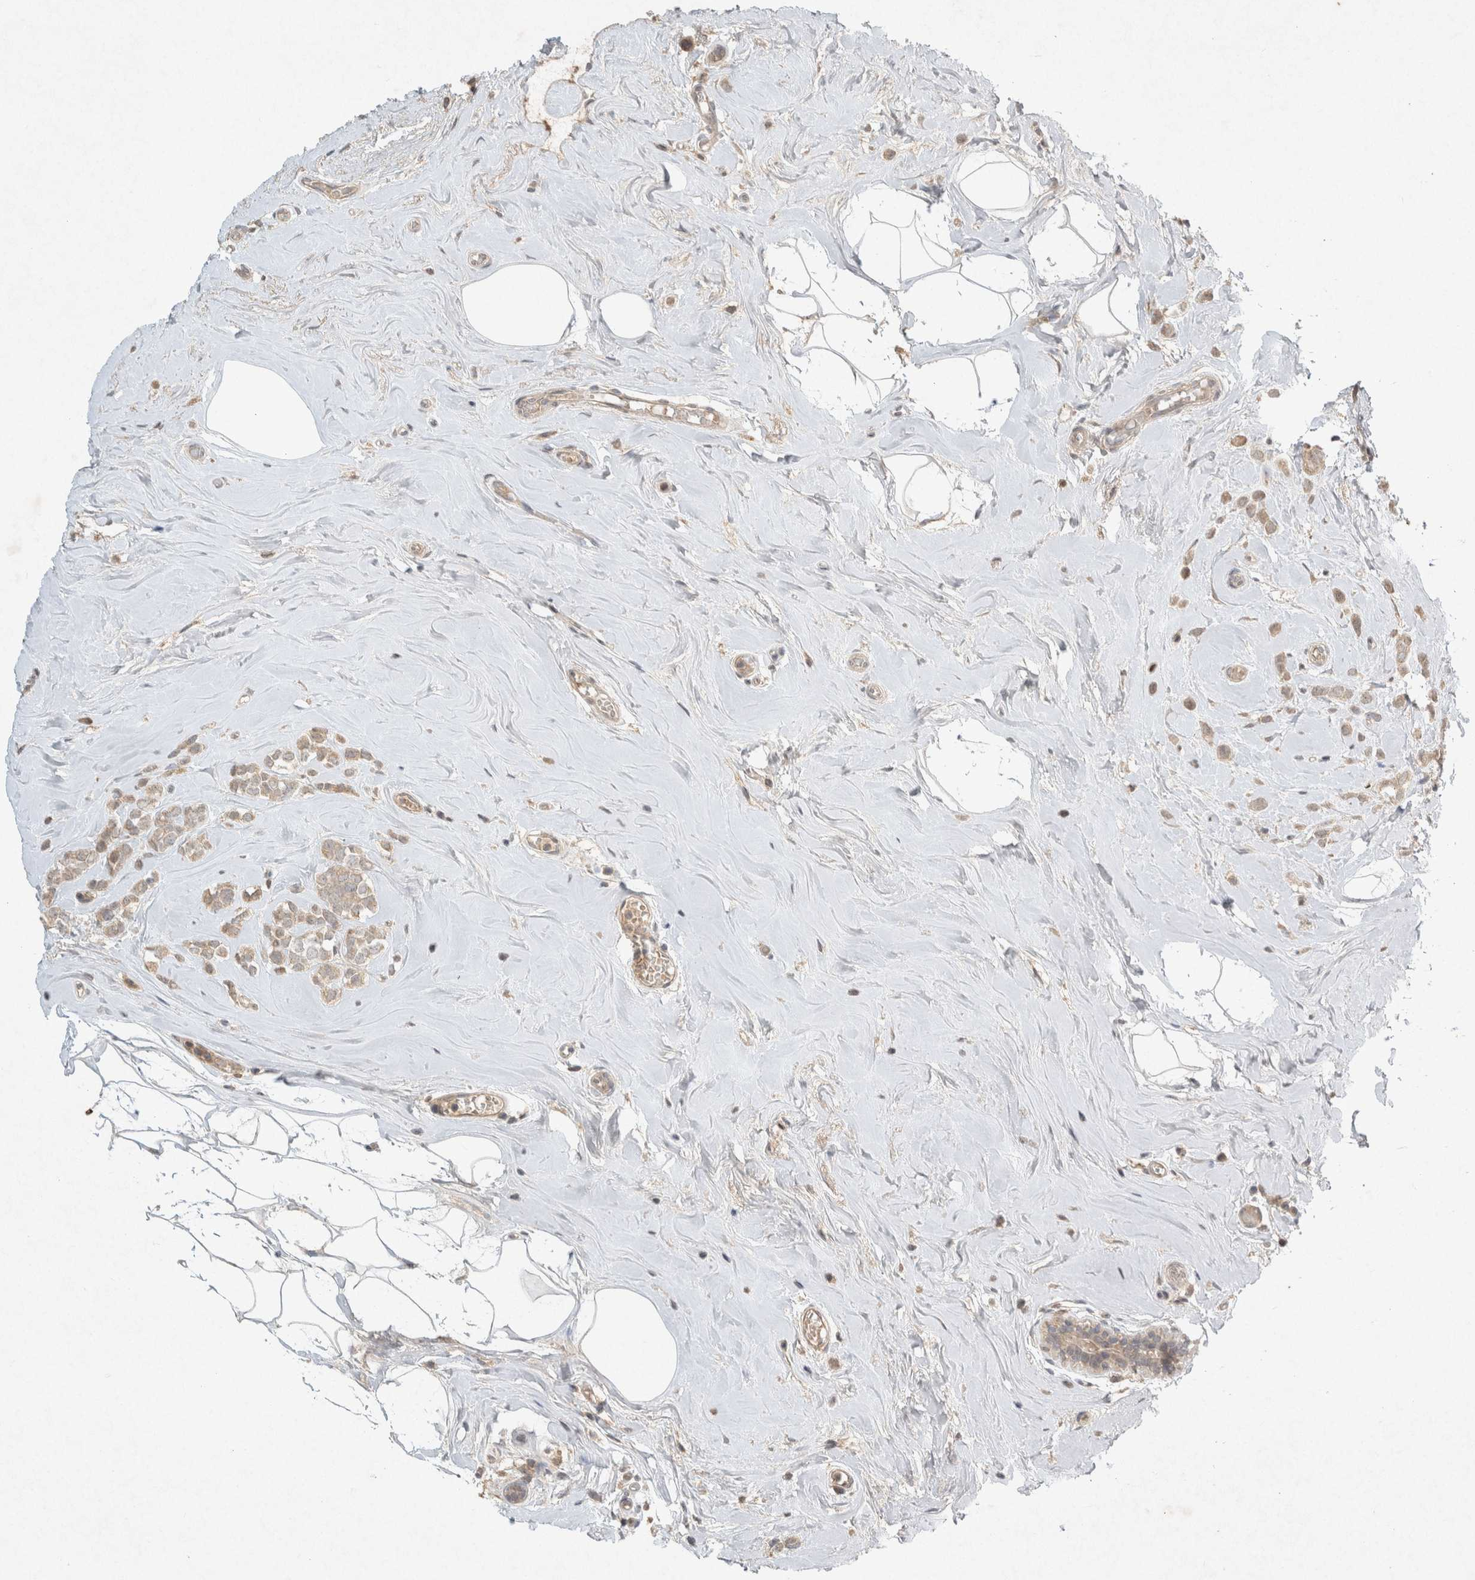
{"staining": {"intensity": "weak", "quantity": ">75%", "location": "cytoplasmic/membranous"}, "tissue": "breast cancer", "cell_type": "Tumor cells", "image_type": "cancer", "snomed": [{"axis": "morphology", "description": "Lobular carcinoma"}, {"axis": "topography", "description": "Breast"}], "caption": "A brown stain highlights weak cytoplasmic/membranous staining of a protein in human breast cancer (lobular carcinoma) tumor cells.", "gene": "LOXL2", "patient": {"sex": "female", "age": 47}}